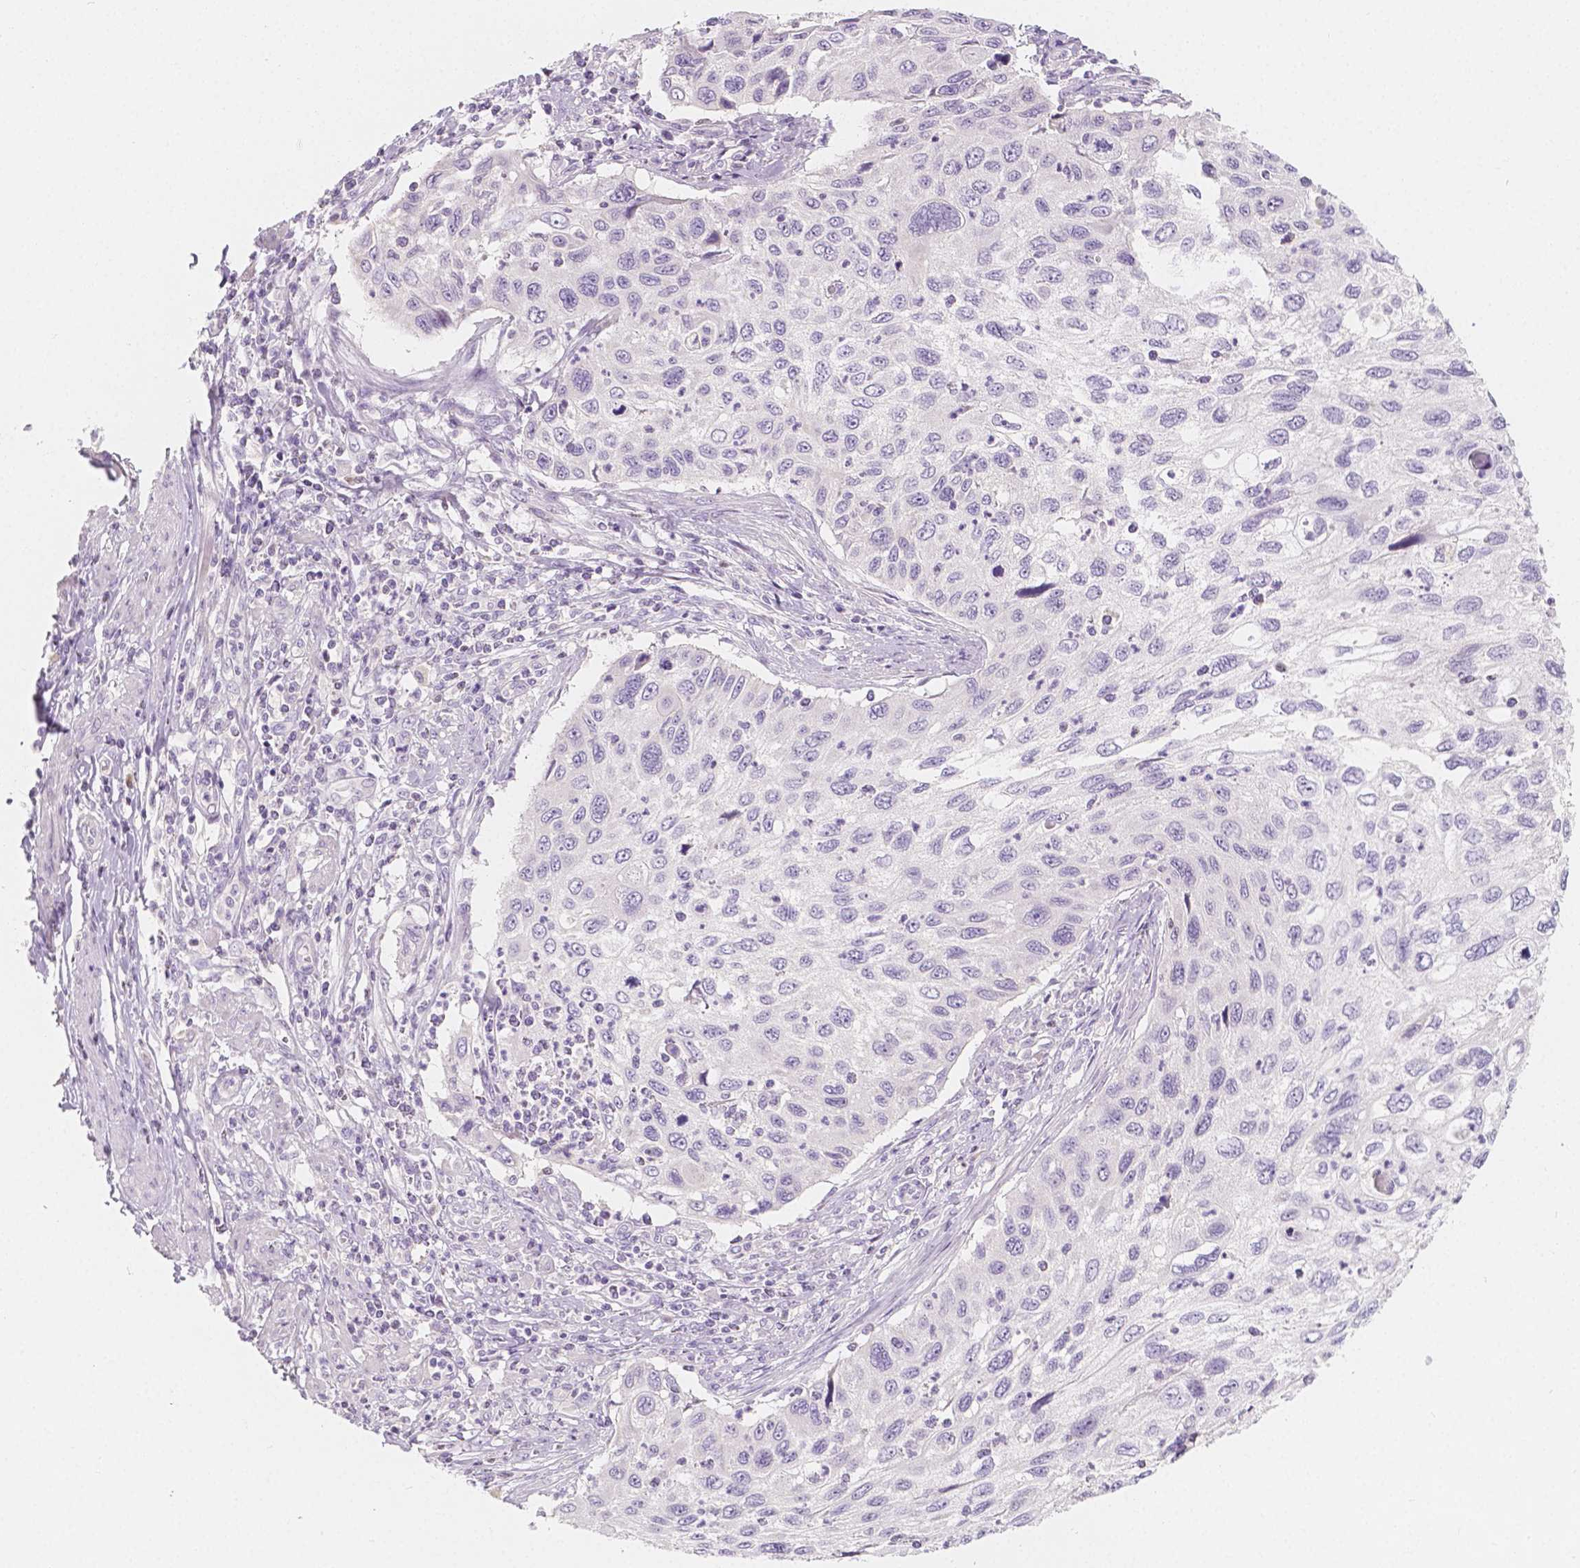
{"staining": {"intensity": "negative", "quantity": "none", "location": "none"}, "tissue": "cervical cancer", "cell_type": "Tumor cells", "image_type": "cancer", "snomed": [{"axis": "morphology", "description": "Squamous cell carcinoma, NOS"}, {"axis": "topography", "description": "Cervix"}], "caption": "IHC of cervical cancer reveals no positivity in tumor cells.", "gene": "BATF", "patient": {"sex": "female", "age": 70}}